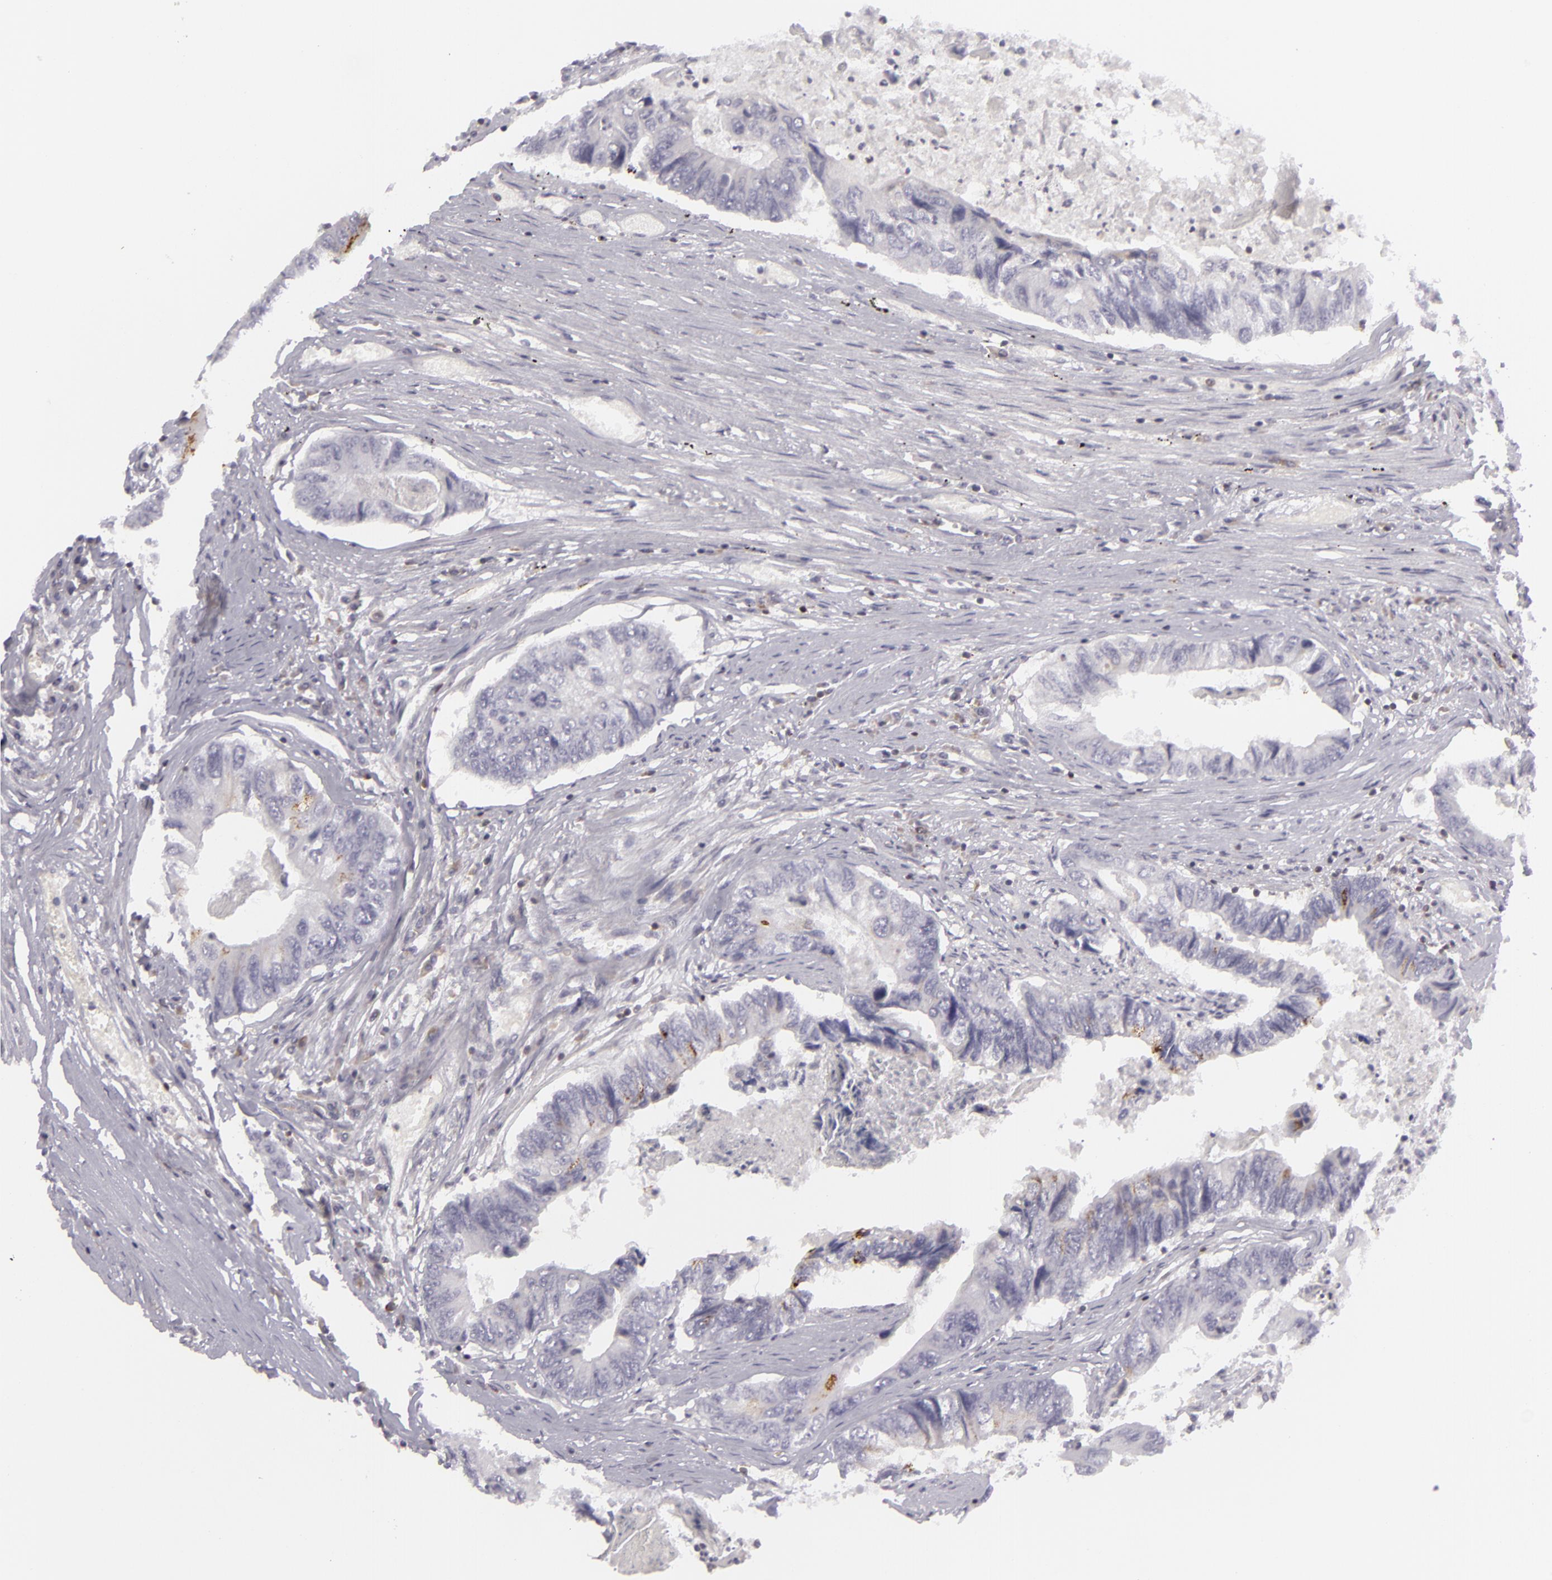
{"staining": {"intensity": "negative", "quantity": "none", "location": "none"}, "tissue": "colorectal cancer", "cell_type": "Tumor cells", "image_type": "cancer", "snomed": [{"axis": "morphology", "description": "Adenocarcinoma, NOS"}, {"axis": "topography", "description": "Rectum"}], "caption": "DAB (3,3'-diaminobenzidine) immunohistochemical staining of human colorectal cancer (adenocarcinoma) shows no significant expression in tumor cells.", "gene": "KCNAB2", "patient": {"sex": "female", "age": 82}}